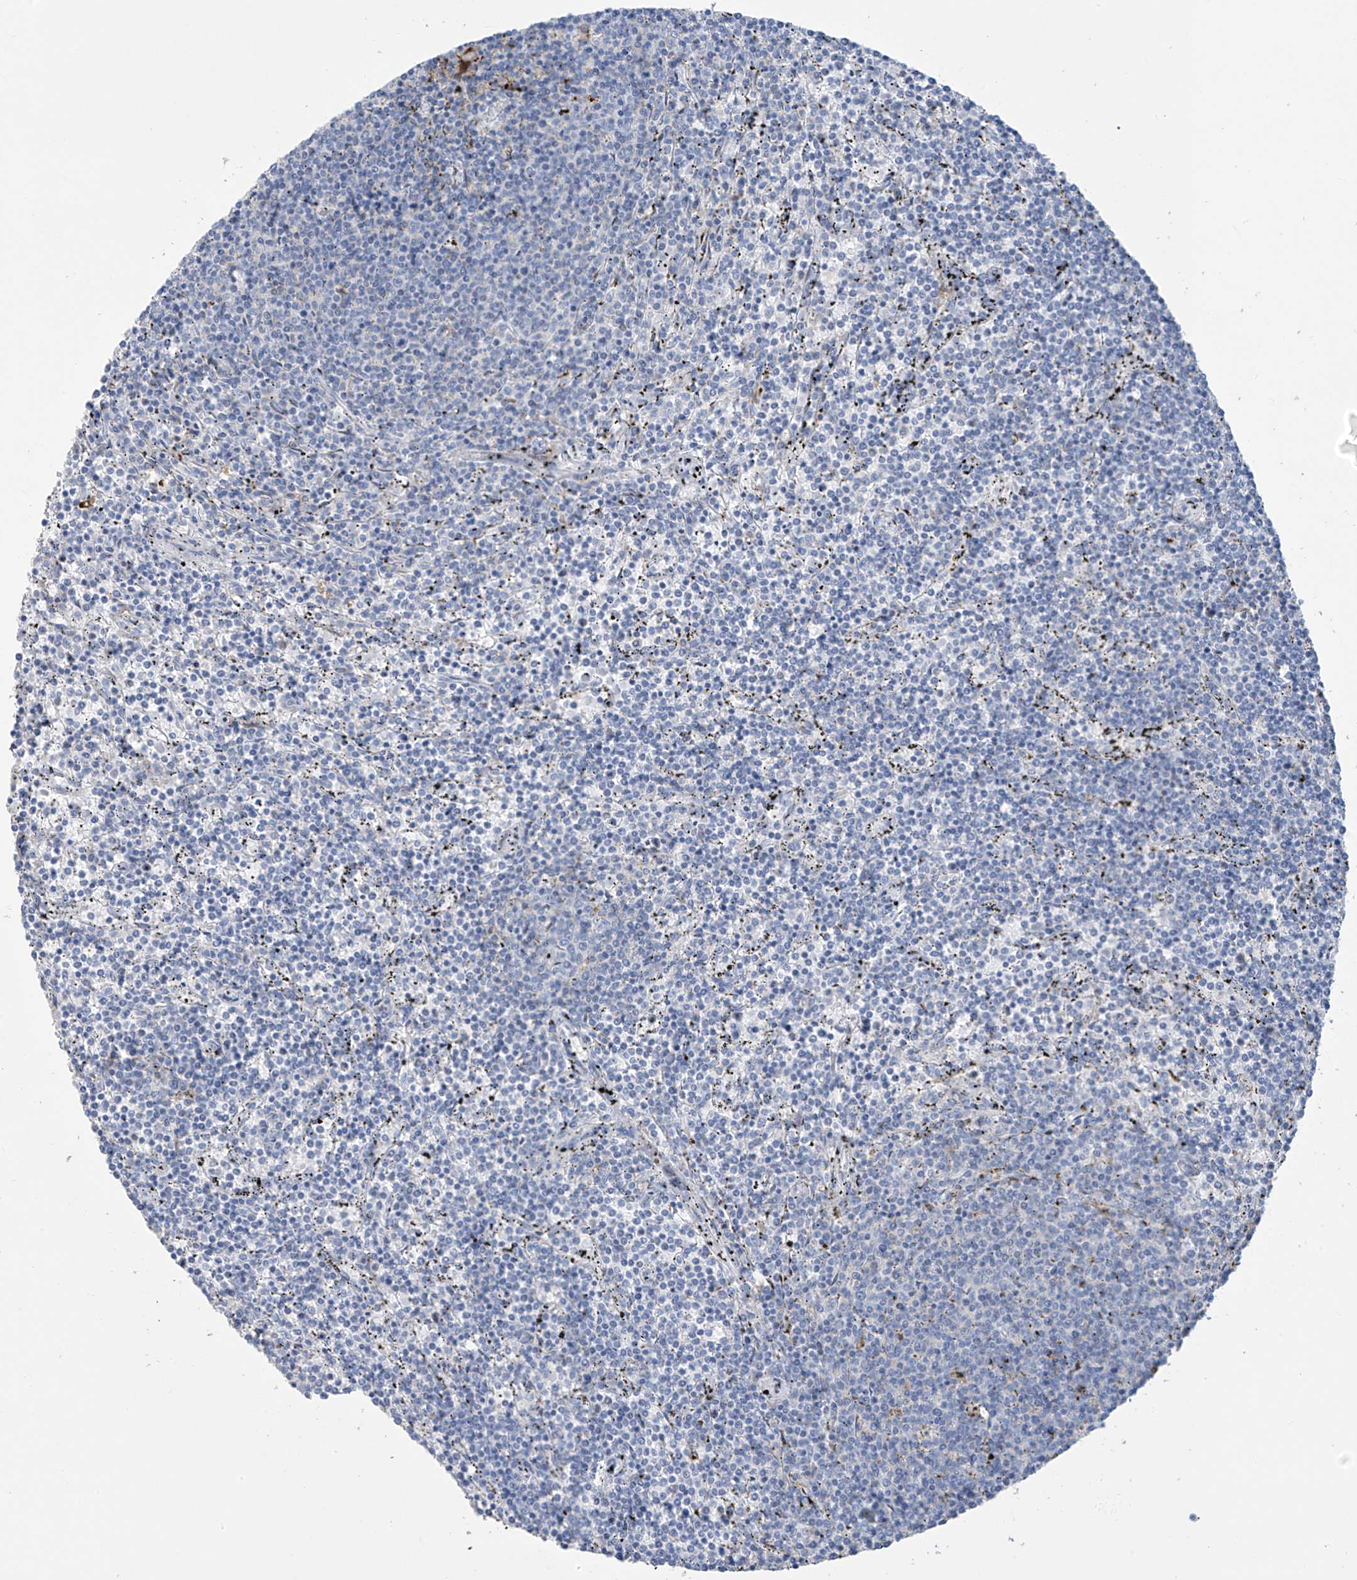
{"staining": {"intensity": "negative", "quantity": "none", "location": "none"}, "tissue": "lymphoma", "cell_type": "Tumor cells", "image_type": "cancer", "snomed": [{"axis": "morphology", "description": "Malignant lymphoma, non-Hodgkin's type, Low grade"}, {"axis": "topography", "description": "Spleen"}], "caption": "This histopathology image is of low-grade malignant lymphoma, non-Hodgkin's type stained with immunohistochemistry (IHC) to label a protein in brown with the nuclei are counter-stained blue. There is no expression in tumor cells.", "gene": "TRMT2B", "patient": {"sex": "female", "age": 50}}